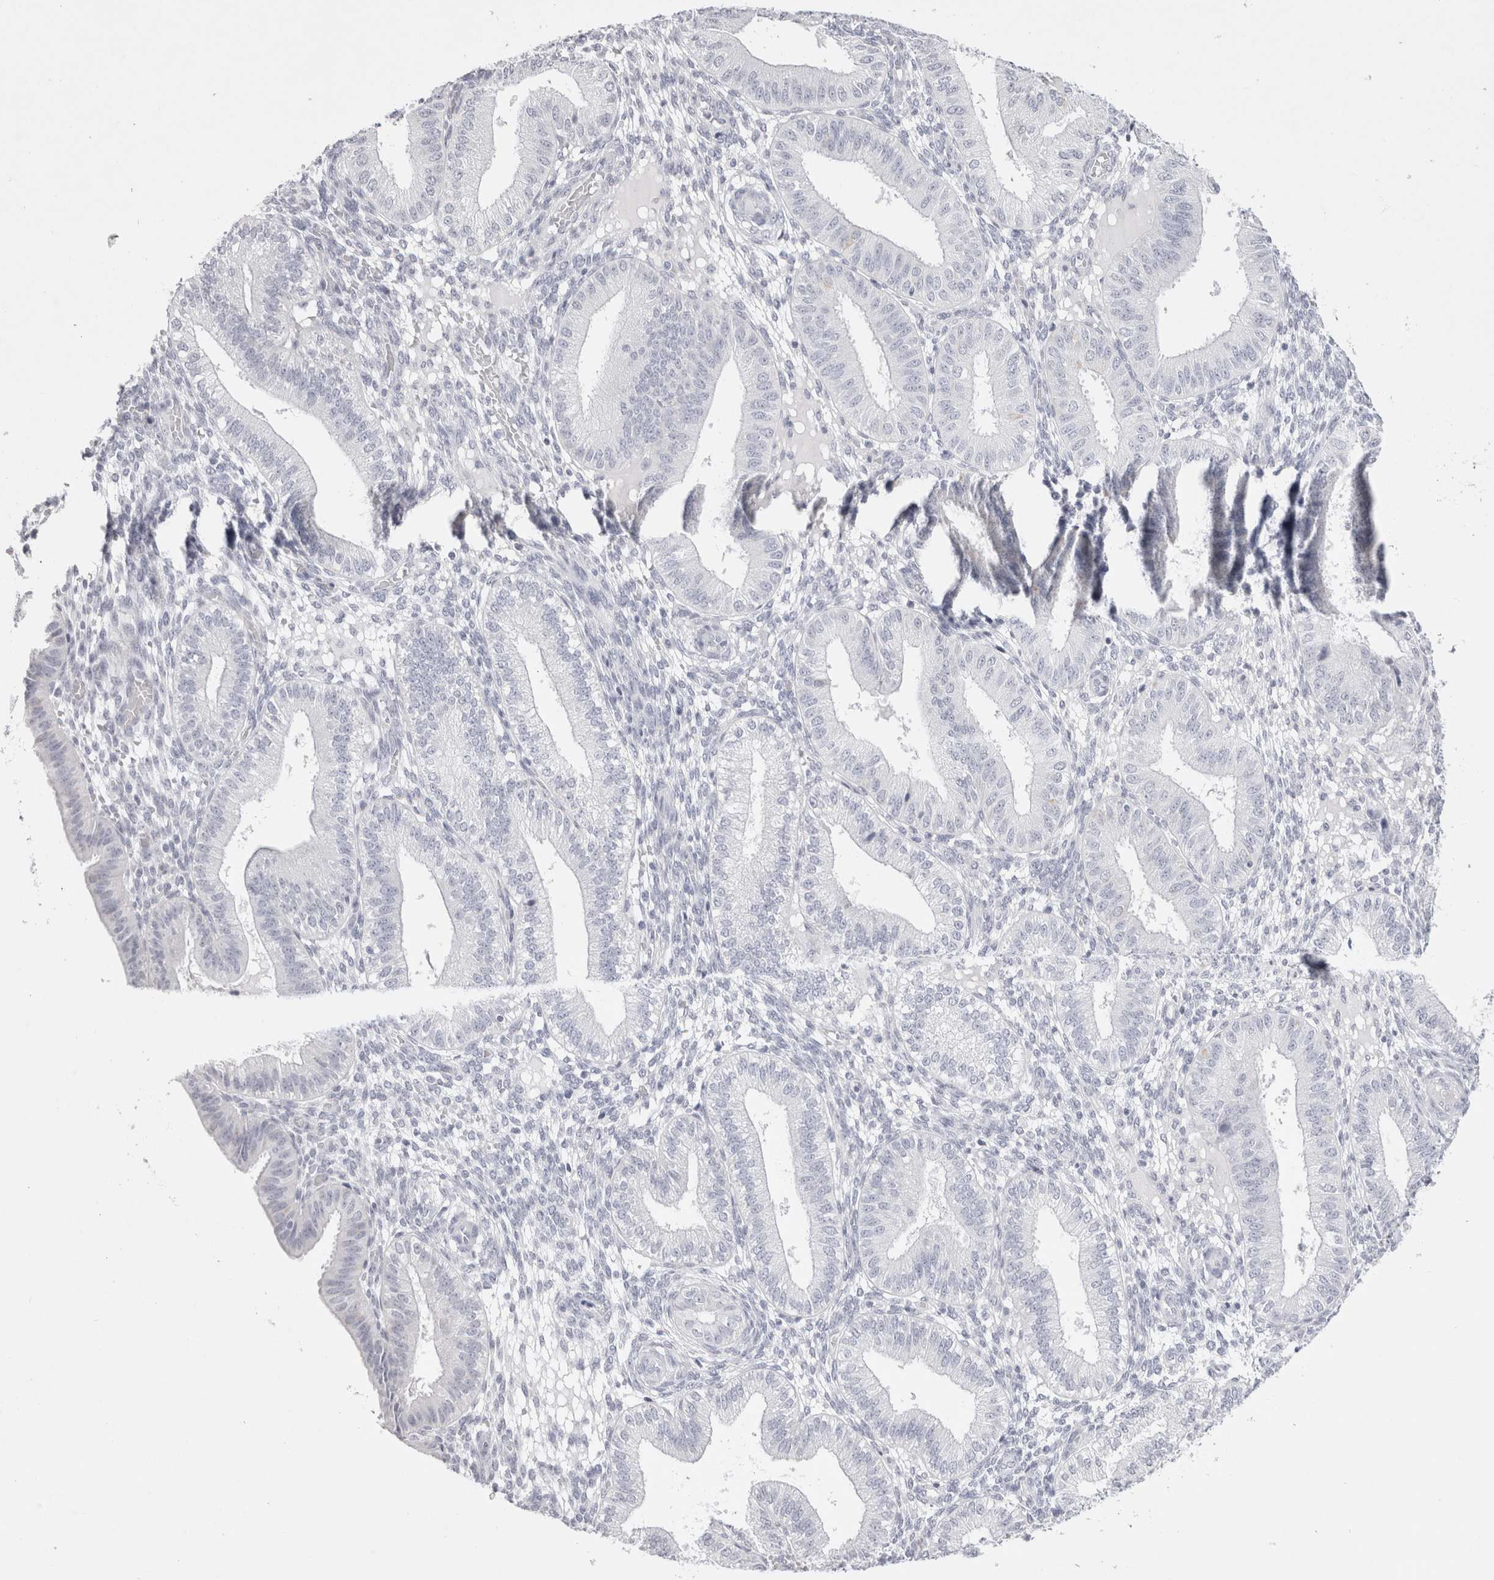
{"staining": {"intensity": "negative", "quantity": "none", "location": "none"}, "tissue": "endometrium", "cell_type": "Cells in endometrial stroma", "image_type": "normal", "snomed": [{"axis": "morphology", "description": "Normal tissue, NOS"}, {"axis": "topography", "description": "Endometrium"}], "caption": "Cells in endometrial stroma are negative for brown protein staining in normal endometrium. (Stains: DAB (3,3'-diaminobenzidine) IHC with hematoxylin counter stain, Microscopy: brightfield microscopy at high magnification).", "gene": "GARIN1A", "patient": {"sex": "female", "age": 39}}